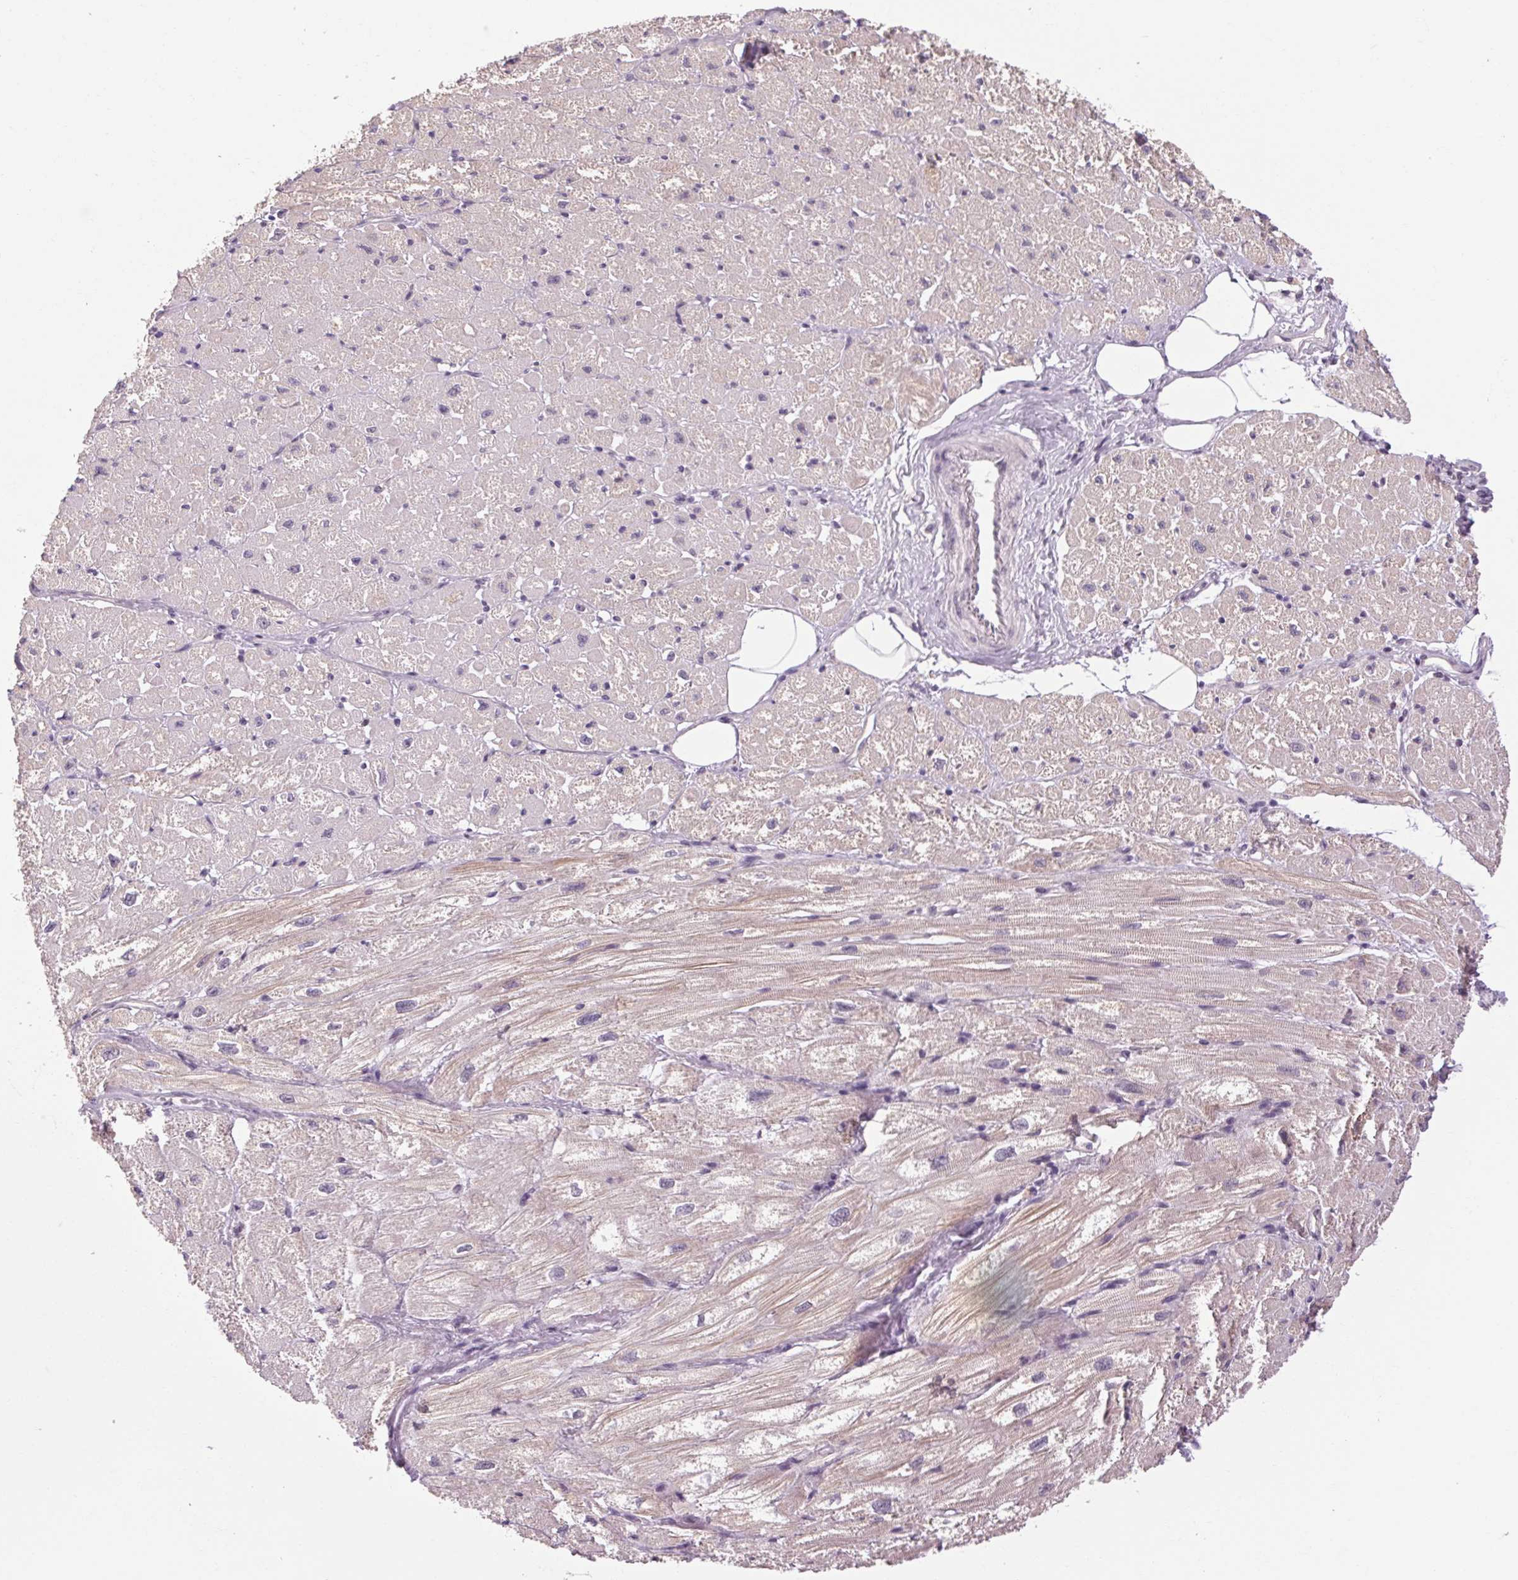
{"staining": {"intensity": "weak", "quantity": "<25%", "location": "cytoplasmic/membranous"}, "tissue": "heart muscle", "cell_type": "Cardiomyocytes", "image_type": "normal", "snomed": [{"axis": "morphology", "description": "Normal tissue, NOS"}, {"axis": "topography", "description": "Heart"}], "caption": "The immunohistochemistry image has no significant positivity in cardiomyocytes of heart muscle. (DAB immunohistochemistry with hematoxylin counter stain).", "gene": "KLHL40", "patient": {"sex": "female", "age": 62}}